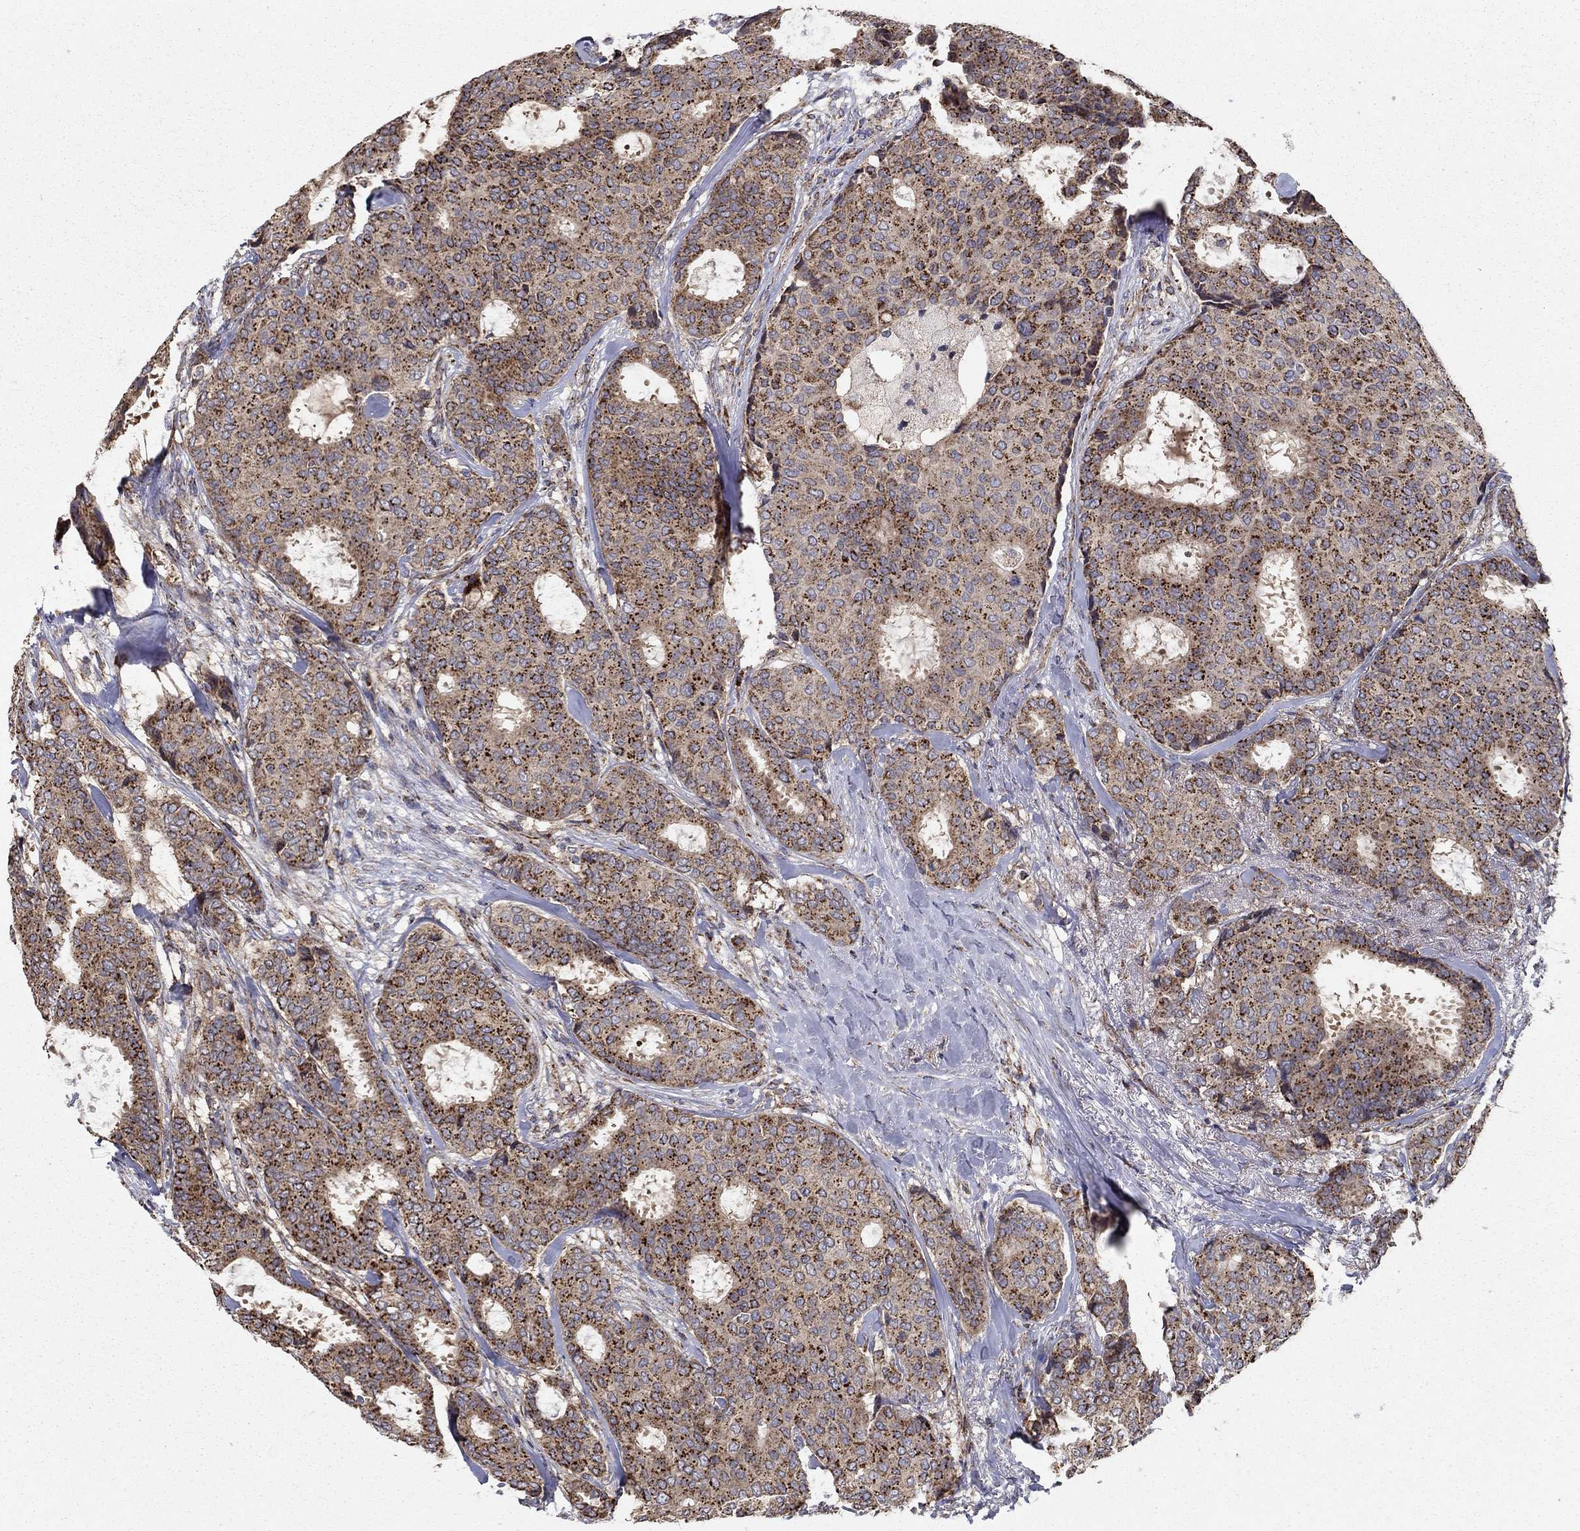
{"staining": {"intensity": "moderate", "quantity": "25%-75%", "location": "cytoplasmic/membranous"}, "tissue": "breast cancer", "cell_type": "Tumor cells", "image_type": "cancer", "snomed": [{"axis": "morphology", "description": "Duct carcinoma"}, {"axis": "topography", "description": "Breast"}], "caption": "A brown stain shows moderate cytoplasmic/membranous expression of a protein in human infiltrating ductal carcinoma (breast) tumor cells. The protein of interest is shown in brown color, while the nuclei are stained blue.", "gene": "NDUFS8", "patient": {"sex": "female", "age": 75}}